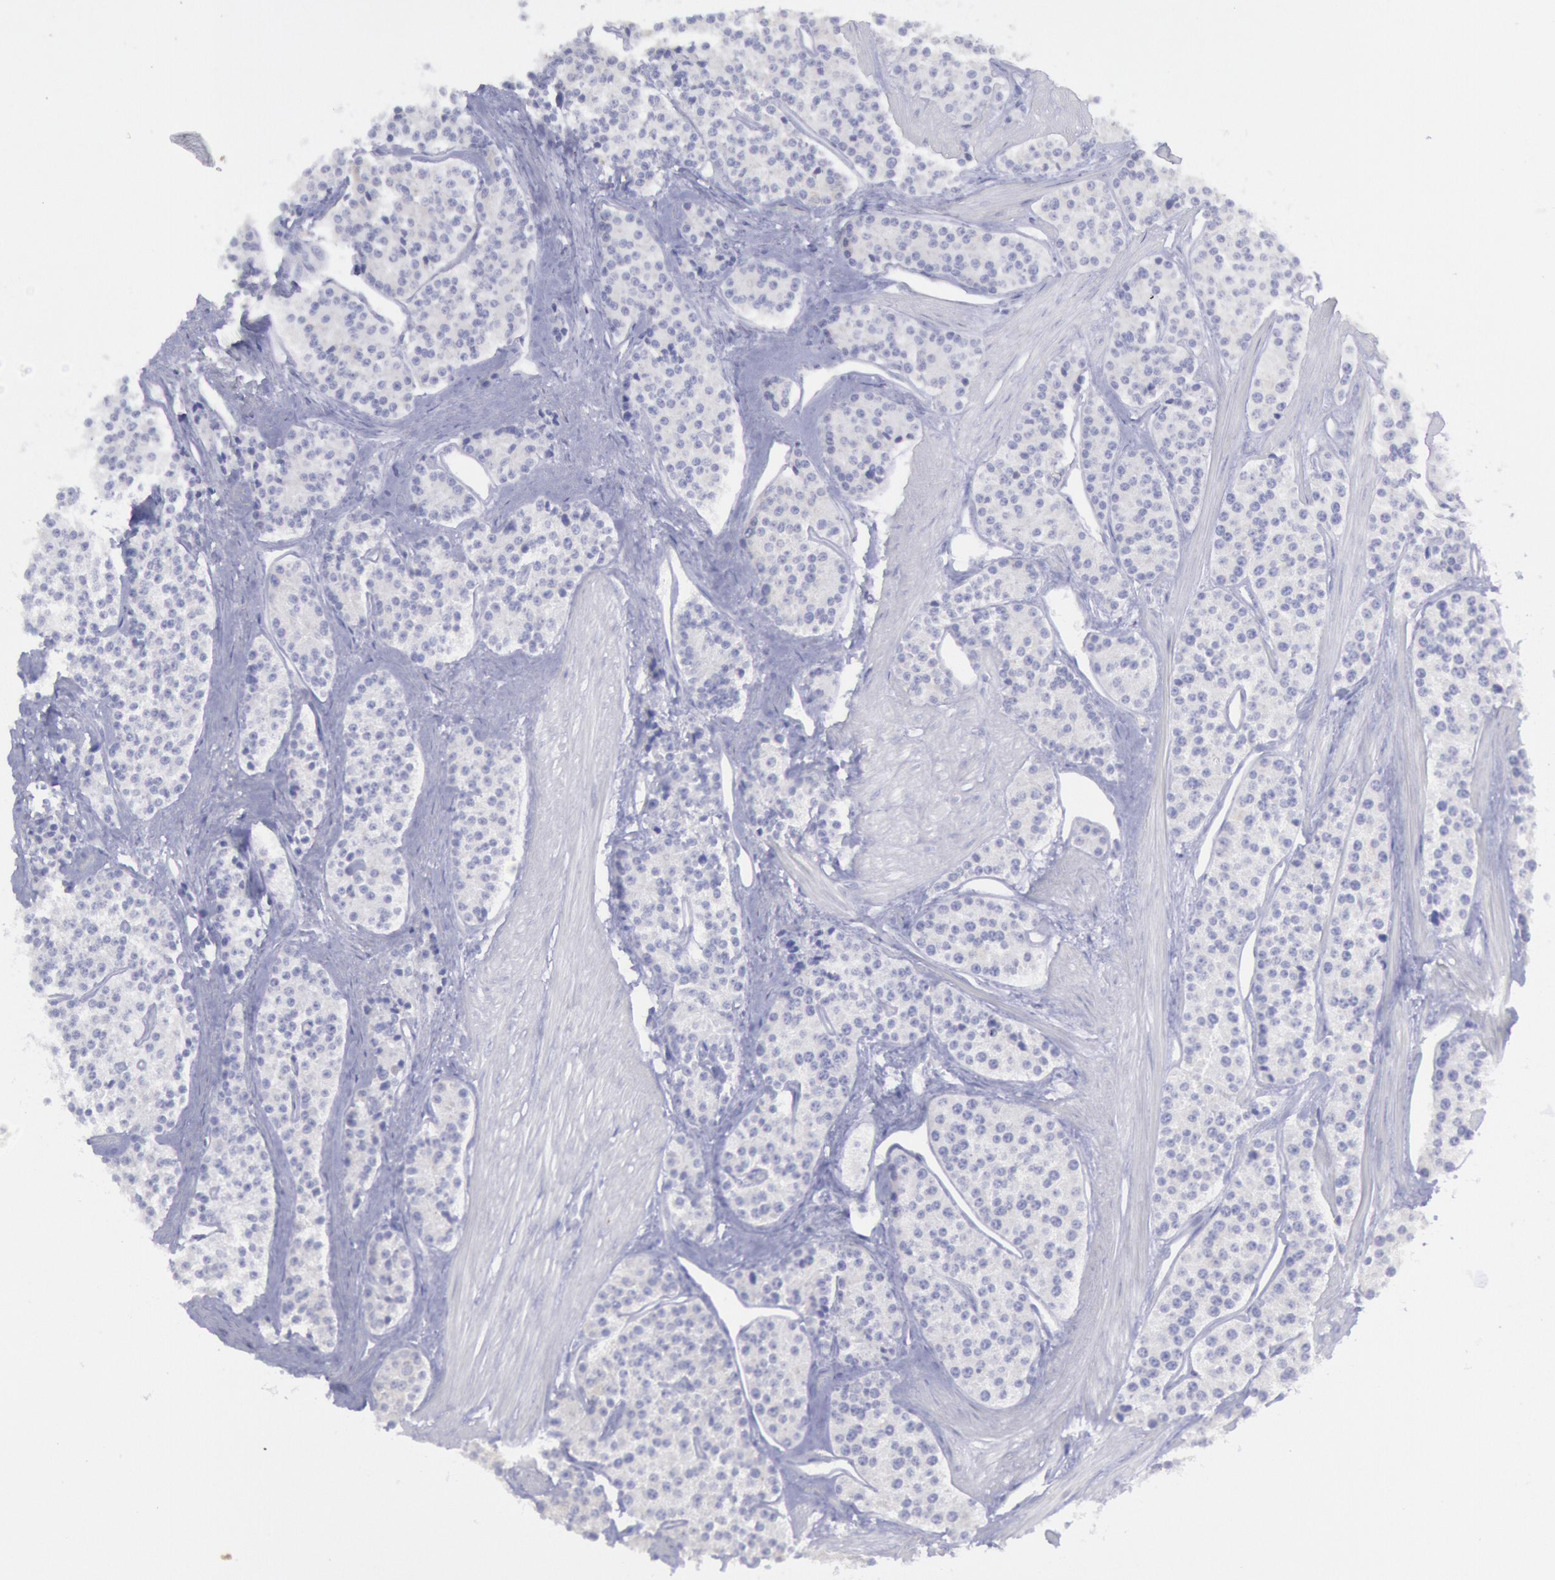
{"staining": {"intensity": "negative", "quantity": "none", "location": "none"}, "tissue": "carcinoid", "cell_type": "Tumor cells", "image_type": "cancer", "snomed": [{"axis": "morphology", "description": "Carcinoid, malignant, NOS"}, {"axis": "topography", "description": "Stomach"}], "caption": "The photomicrograph exhibits no staining of tumor cells in malignant carcinoid.", "gene": "MYH7", "patient": {"sex": "female", "age": 76}}